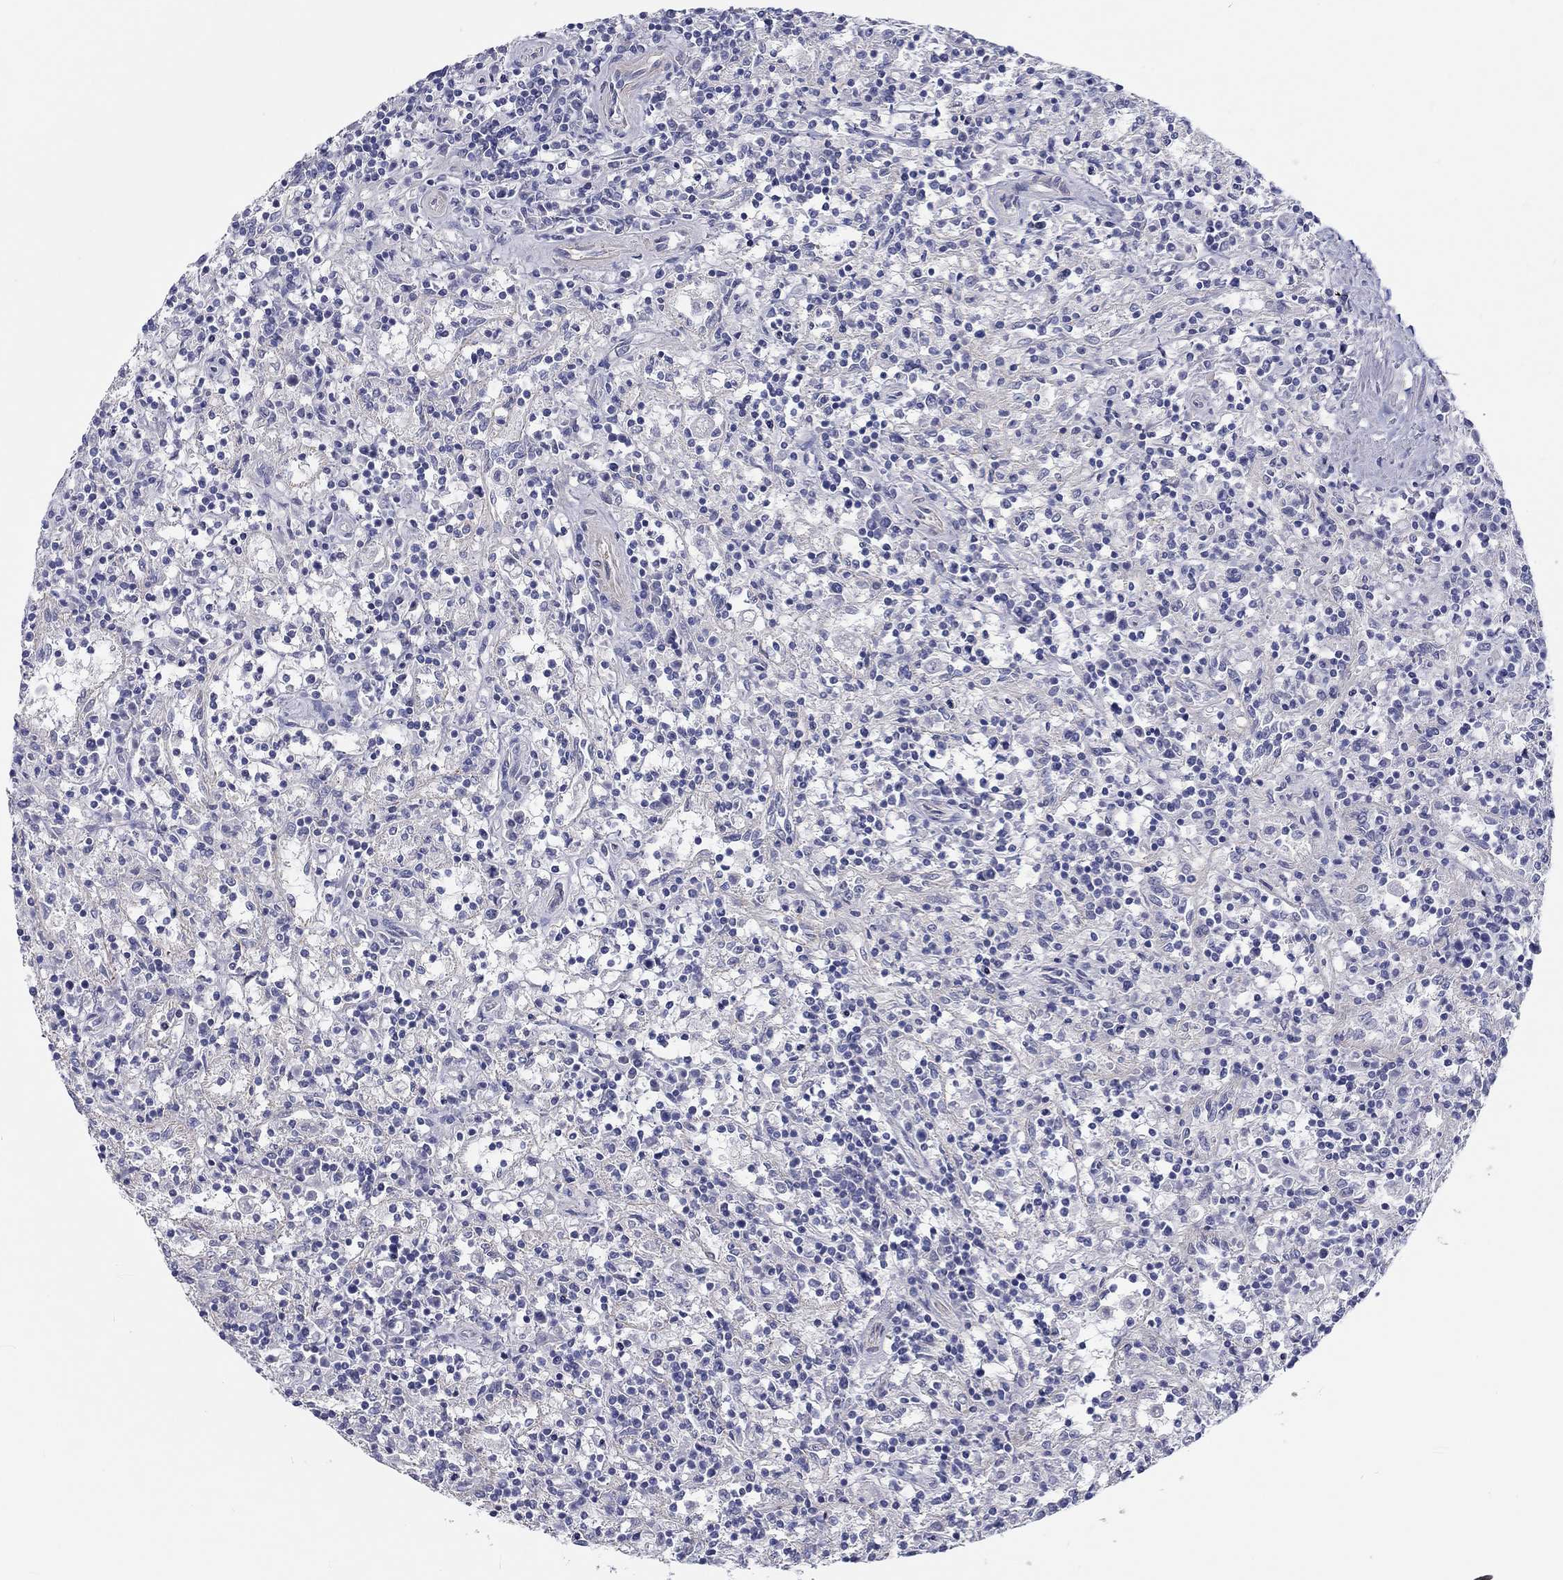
{"staining": {"intensity": "negative", "quantity": "none", "location": "none"}, "tissue": "lymphoma", "cell_type": "Tumor cells", "image_type": "cancer", "snomed": [{"axis": "morphology", "description": "Malignant lymphoma, non-Hodgkin's type, Low grade"}, {"axis": "topography", "description": "Spleen"}], "caption": "A micrograph of human low-grade malignant lymphoma, non-Hodgkin's type is negative for staining in tumor cells.", "gene": "CRYGD", "patient": {"sex": "male", "age": 62}}